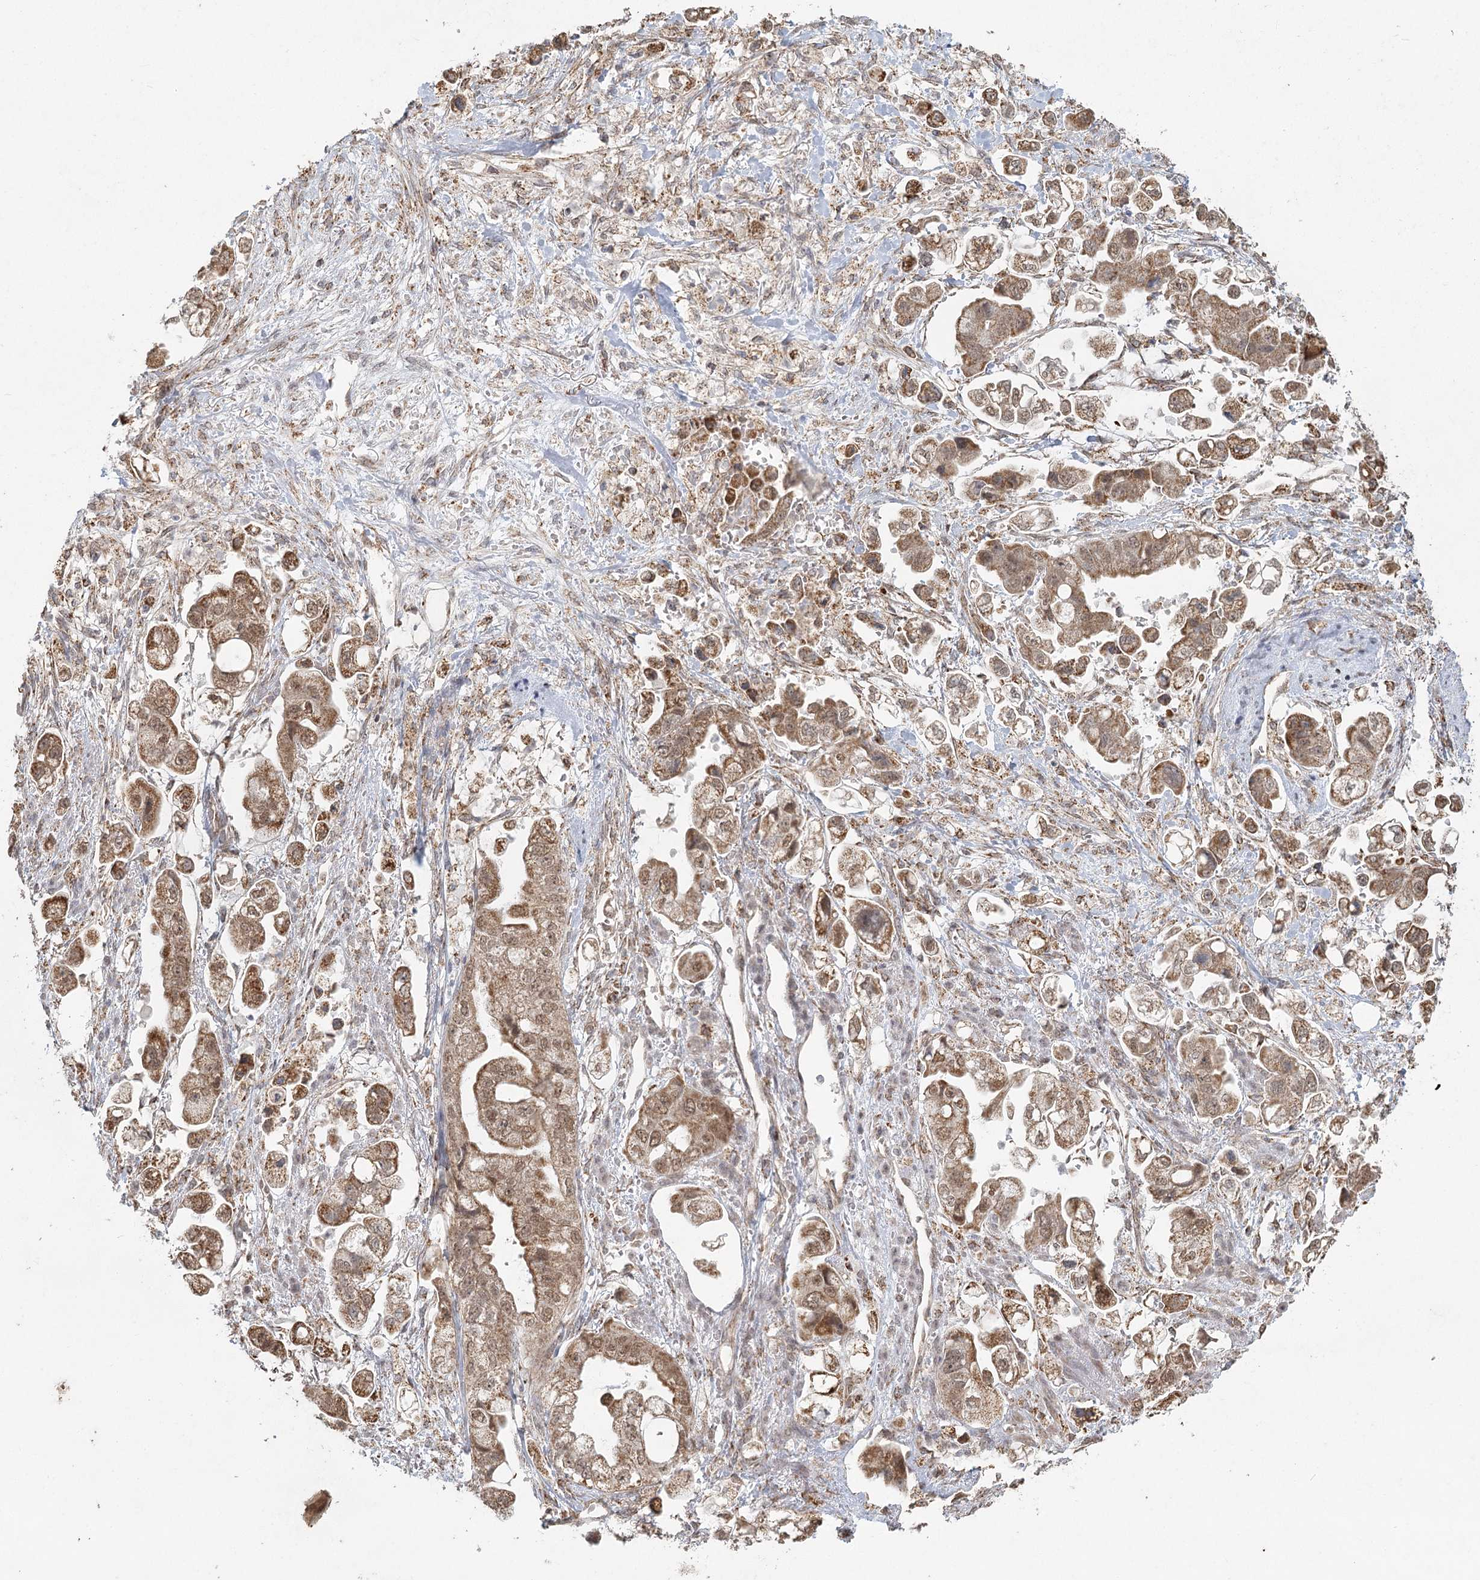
{"staining": {"intensity": "moderate", "quantity": ">75%", "location": "cytoplasmic/membranous,nuclear"}, "tissue": "stomach cancer", "cell_type": "Tumor cells", "image_type": "cancer", "snomed": [{"axis": "morphology", "description": "Adenocarcinoma, NOS"}, {"axis": "topography", "description": "Stomach"}], "caption": "IHC of human stomach adenocarcinoma exhibits medium levels of moderate cytoplasmic/membranous and nuclear expression in approximately >75% of tumor cells. (DAB (3,3'-diaminobenzidine) IHC, brown staining for protein, blue staining for nuclei).", "gene": "LACTB", "patient": {"sex": "male", "age": 62}}